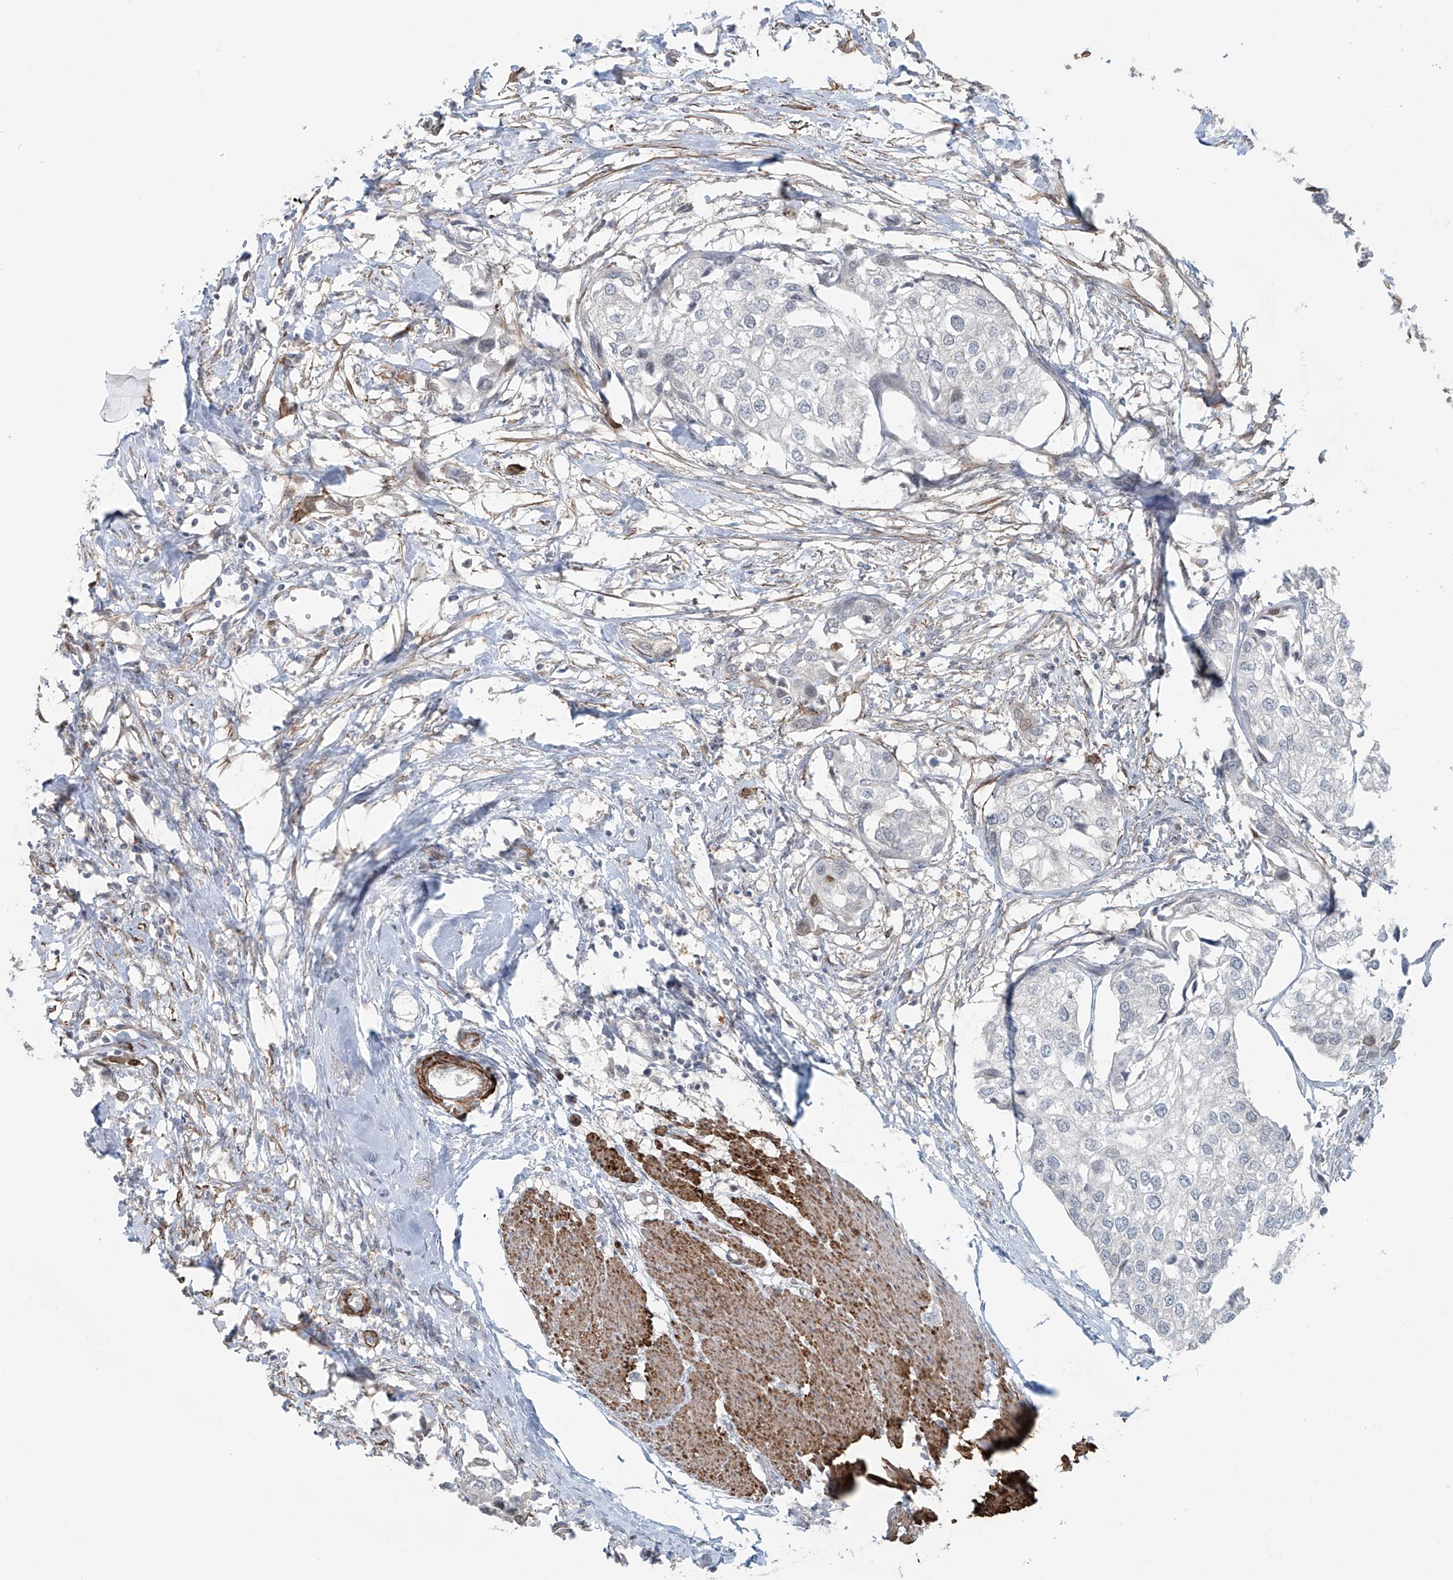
{"staining": {"intensity": "negative", "quantity": "none", "location": "none"}, "tissue": "urothelial cancer", "cell_type": "Tumor cells", "image_type": "cancer", "snomed": [{"axis": "morphology", "description": "Urothelial carcinoma, High grade"}, {"axis": "topography", "description": "Urinary bladder"}], "caption": "Protein analysis of urothelial cancer demonstrates no significant expression in tumor cells.", "gene": "RASGEF1A", "patient": {"sex": "male", "age": 64}}